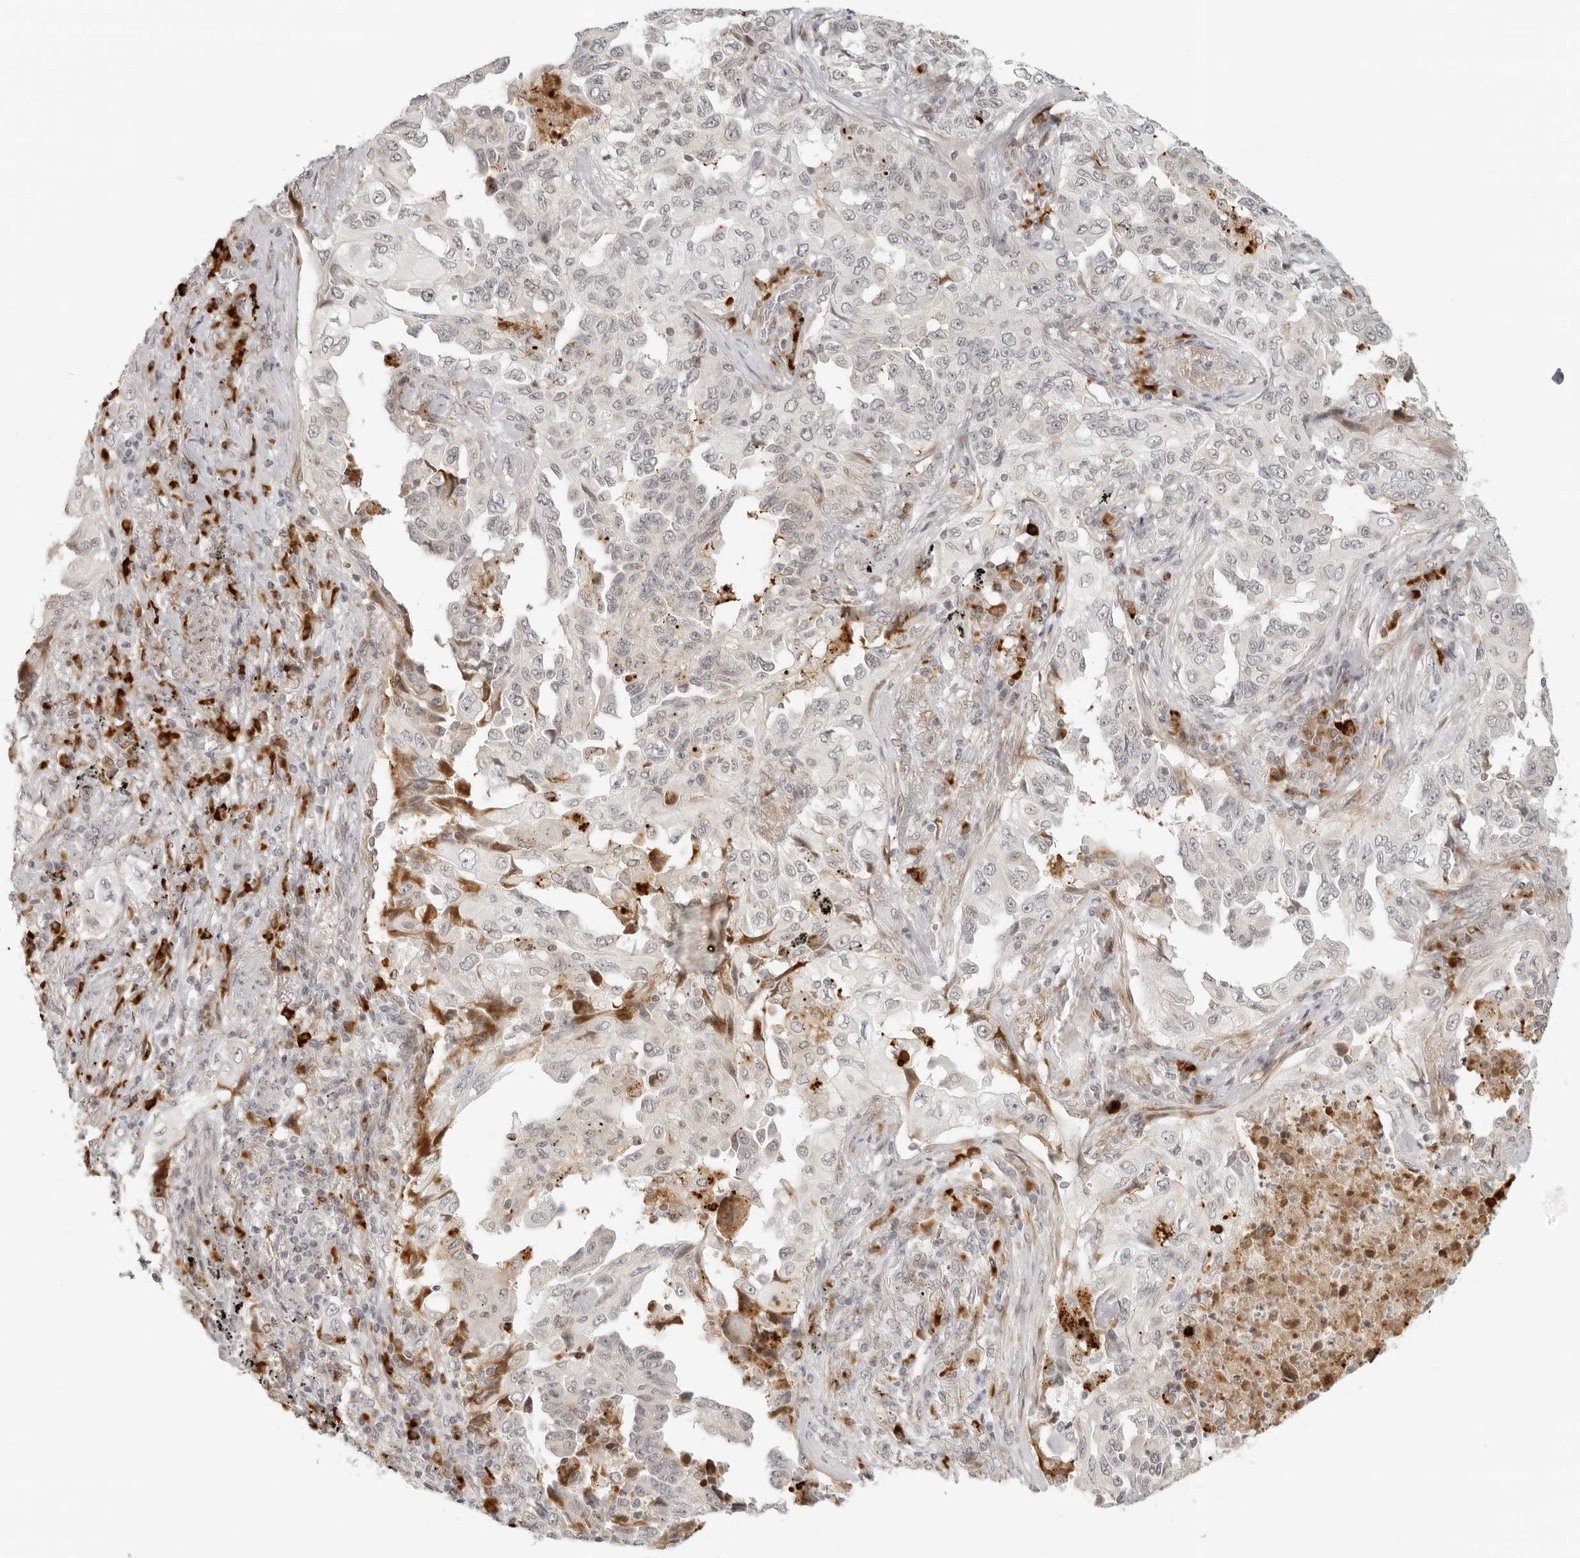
{"staining": {"intensity": "weak", "quantity": "<25%", "location": "nuclear"}, "tissue": "lung cancer", "cell_type": "Tumor cells", "image_type": "cancer", "snomed": [{"axis": "morphology", "description": "Adenocarcinoma, NOS"}, {"axis": "topography", "description": "Lung"}], "caption": "The image demonstrates no significant expression in tumor cells of lung cancer (adenocarcinoma). (DAB IHC visualized using brightfield microscopy, high magnification).", "gene": "ZNF678", "patient": {"sex": "female", "age": 51}}